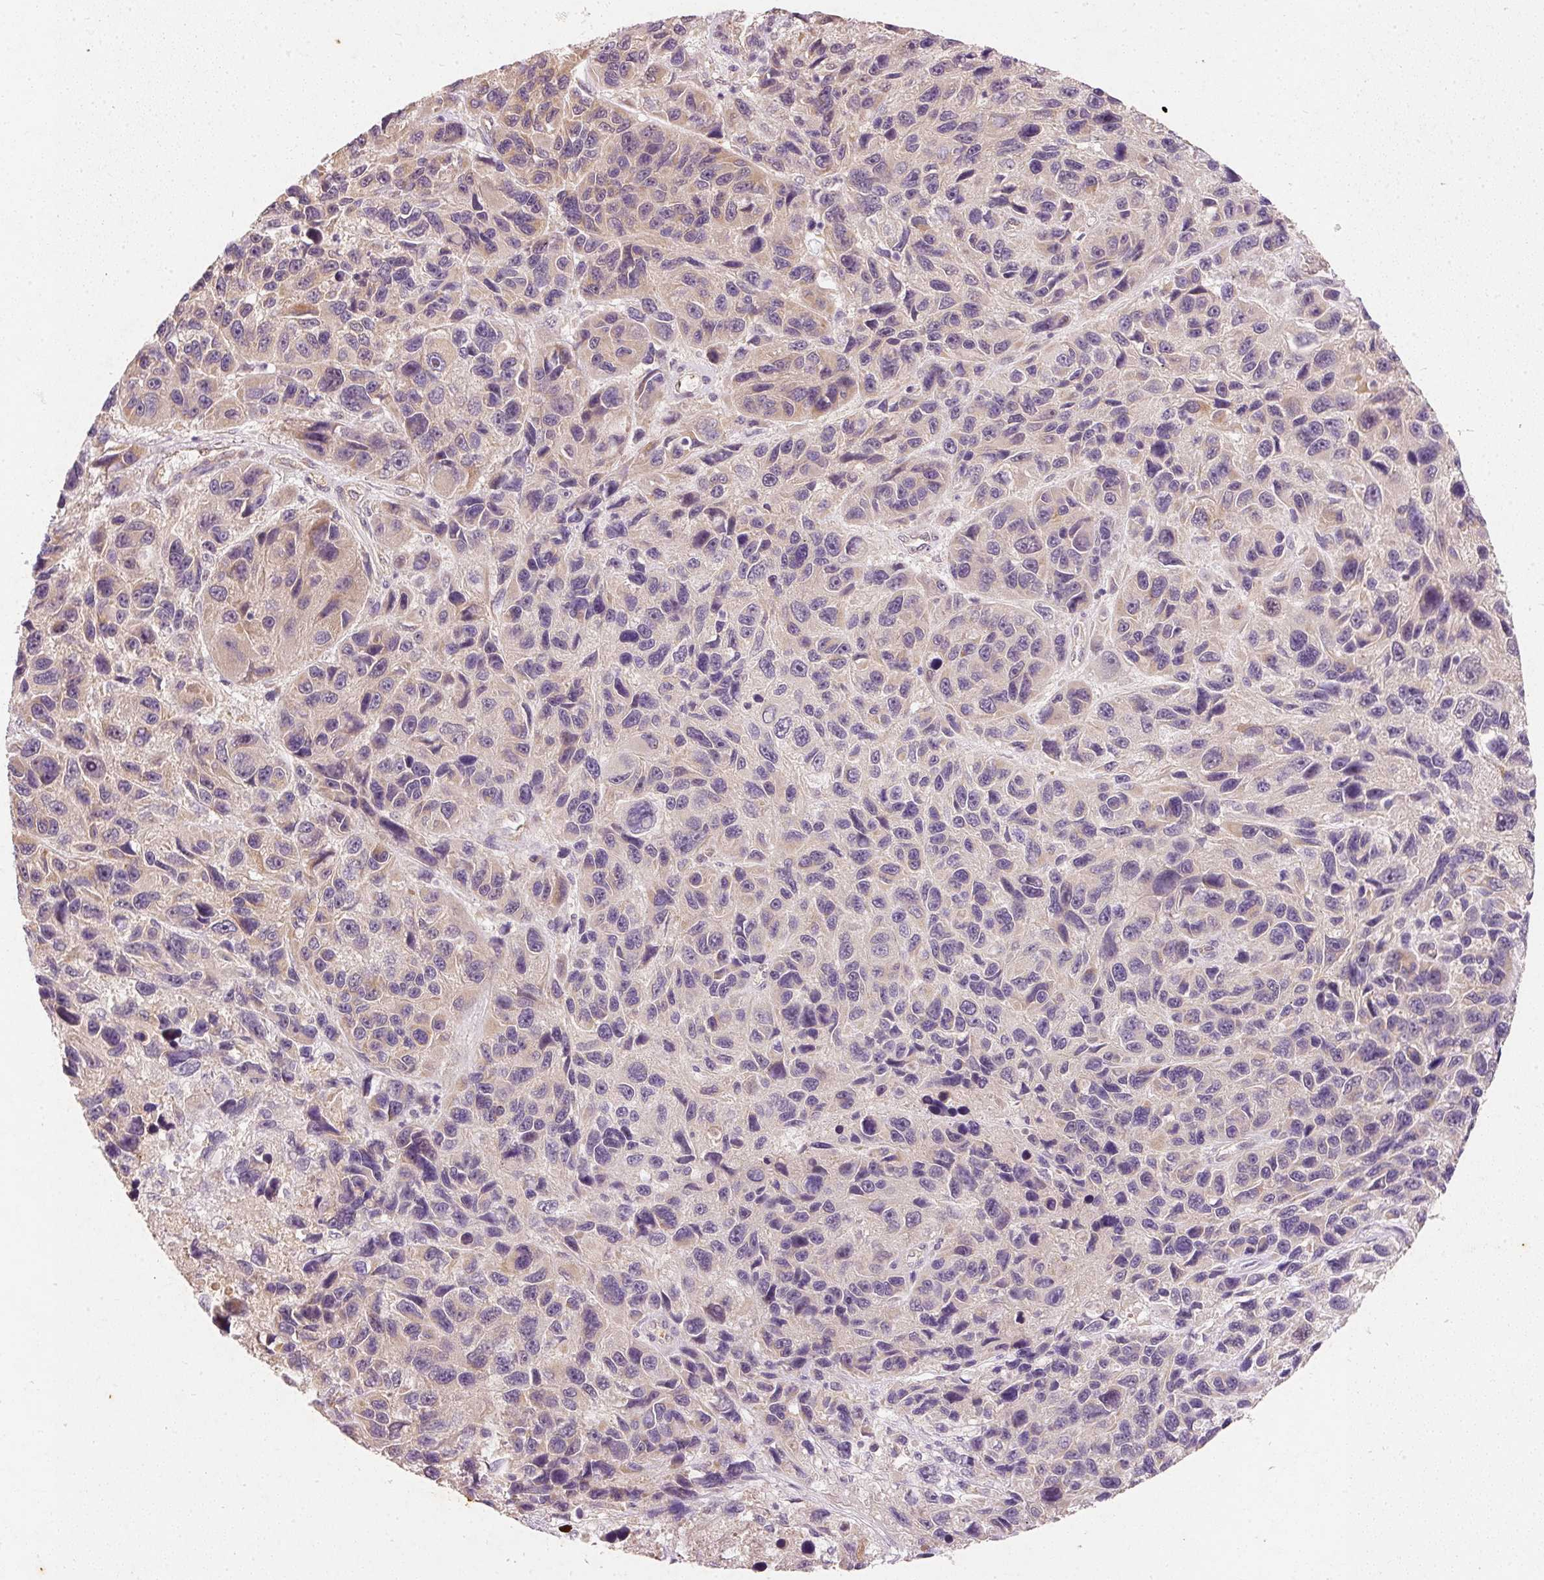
{"staining": {"intensity": "negative", "quantity": "none", "location": "none"}, "tissue": "melanoma", "cell_type": "Tumor cells", "image_type": "cancer", "snomed": [{"axis": "morphology", "description": "Malignant melanoma, NOS"}, {"axis": "topography", "description": "Skin"}], "caption": "The histopathology image exhibits no significant positivity in tumor cells of melanoma. (DAB IHC visualized using brightfield microscopy, high magnification).", "gene": "RGL2", "patient": {"sex": "male", "age": 53}}